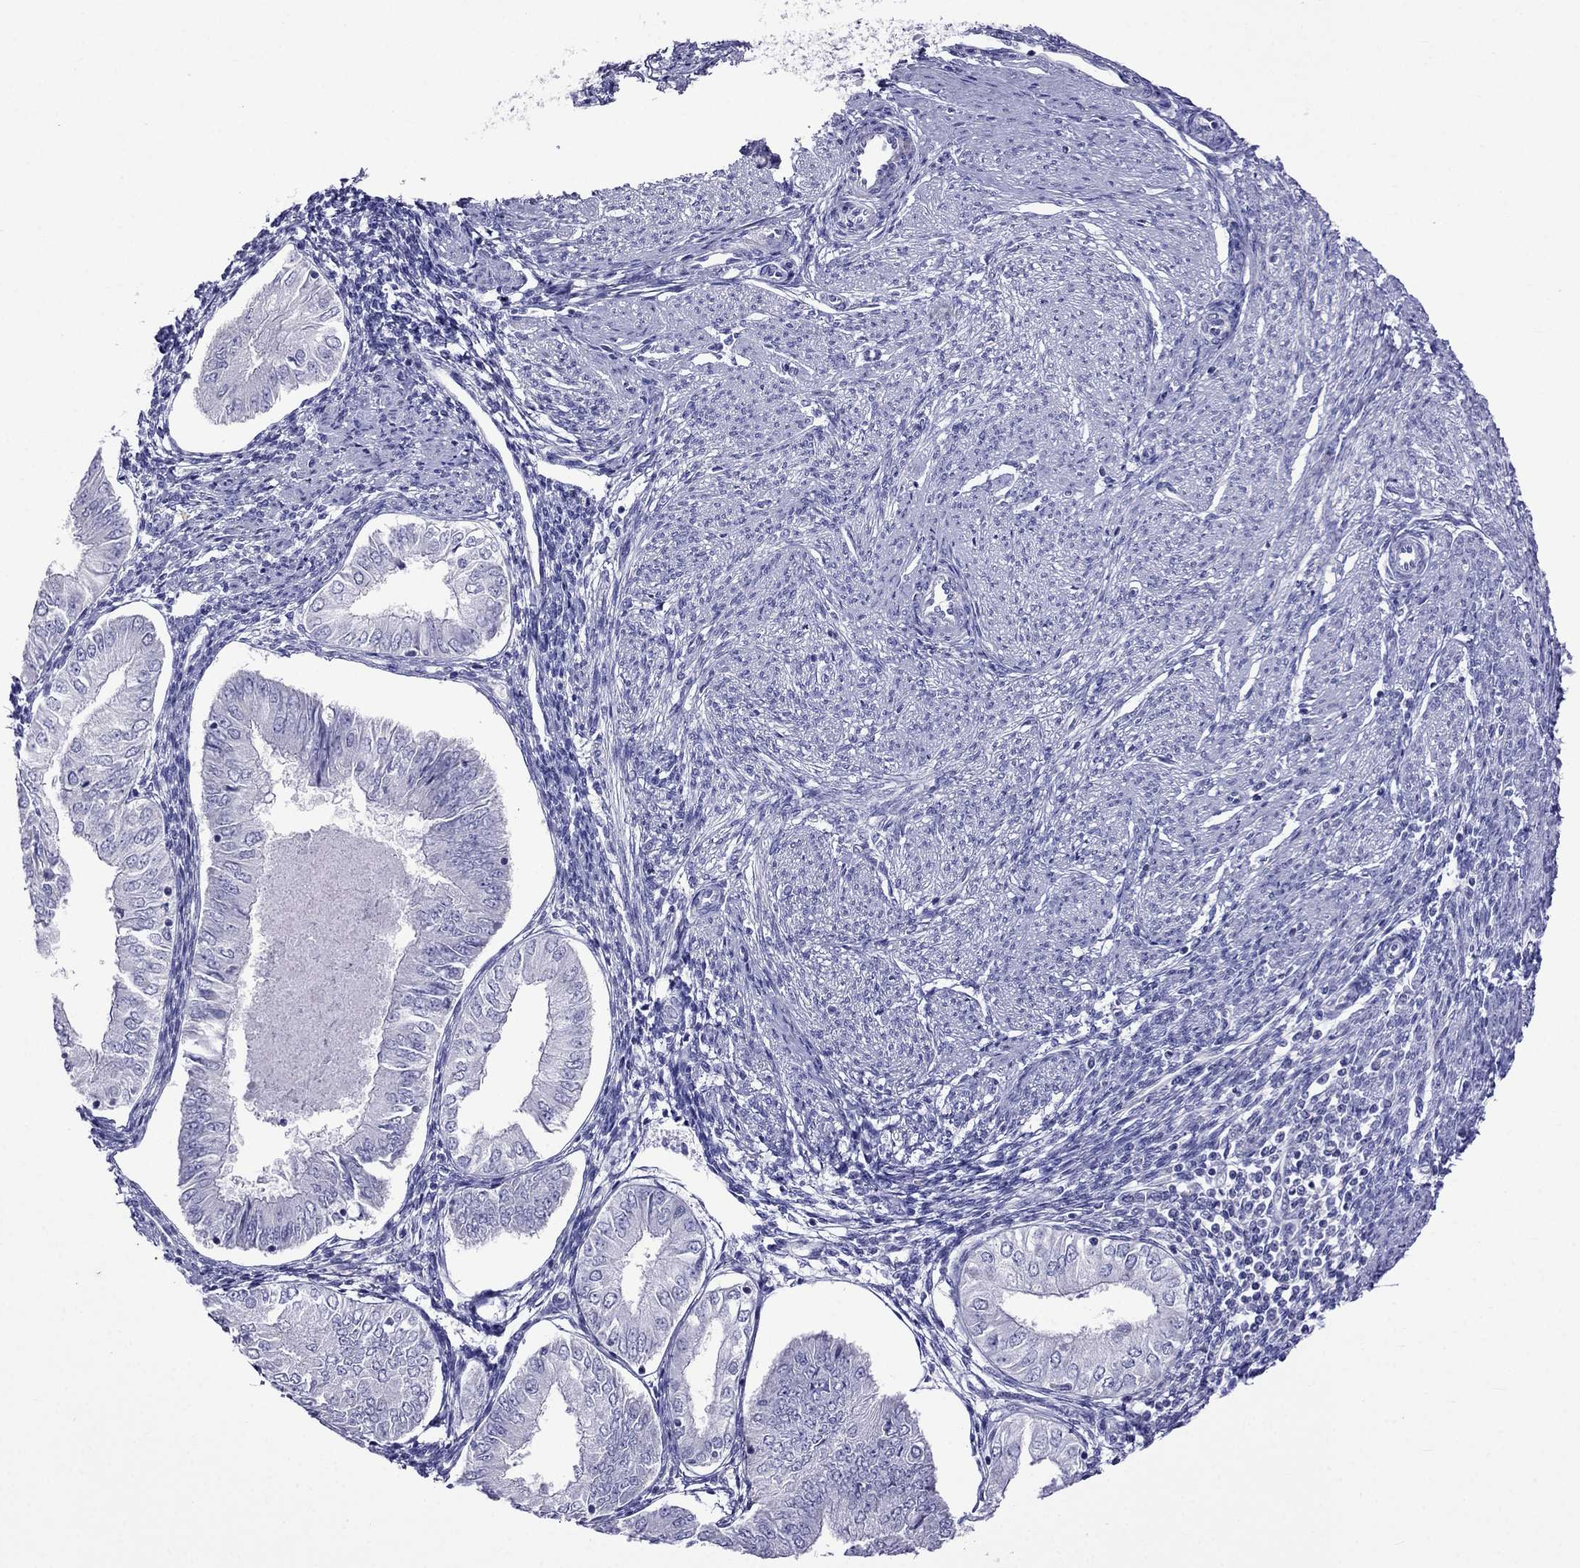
{"staining": {"intensity": "negative", "quantity": "none", "location": "none"}, "tissue": "endometrial cancer", "cell_type": "Tumor cells", "image_type": "cancer", "snomed": [{"axis": "morphology", "description": "Adenocarcinoma, NOS"}, {"axis": "topography", "description": "Endometrium"}], "caption": "Protein analysis of adenocarcinoma (endometrial) exhibits no significant positivity in tumor cells.", "gene": "TDRD1", "patient": {"sex": "female", "age": 53}}